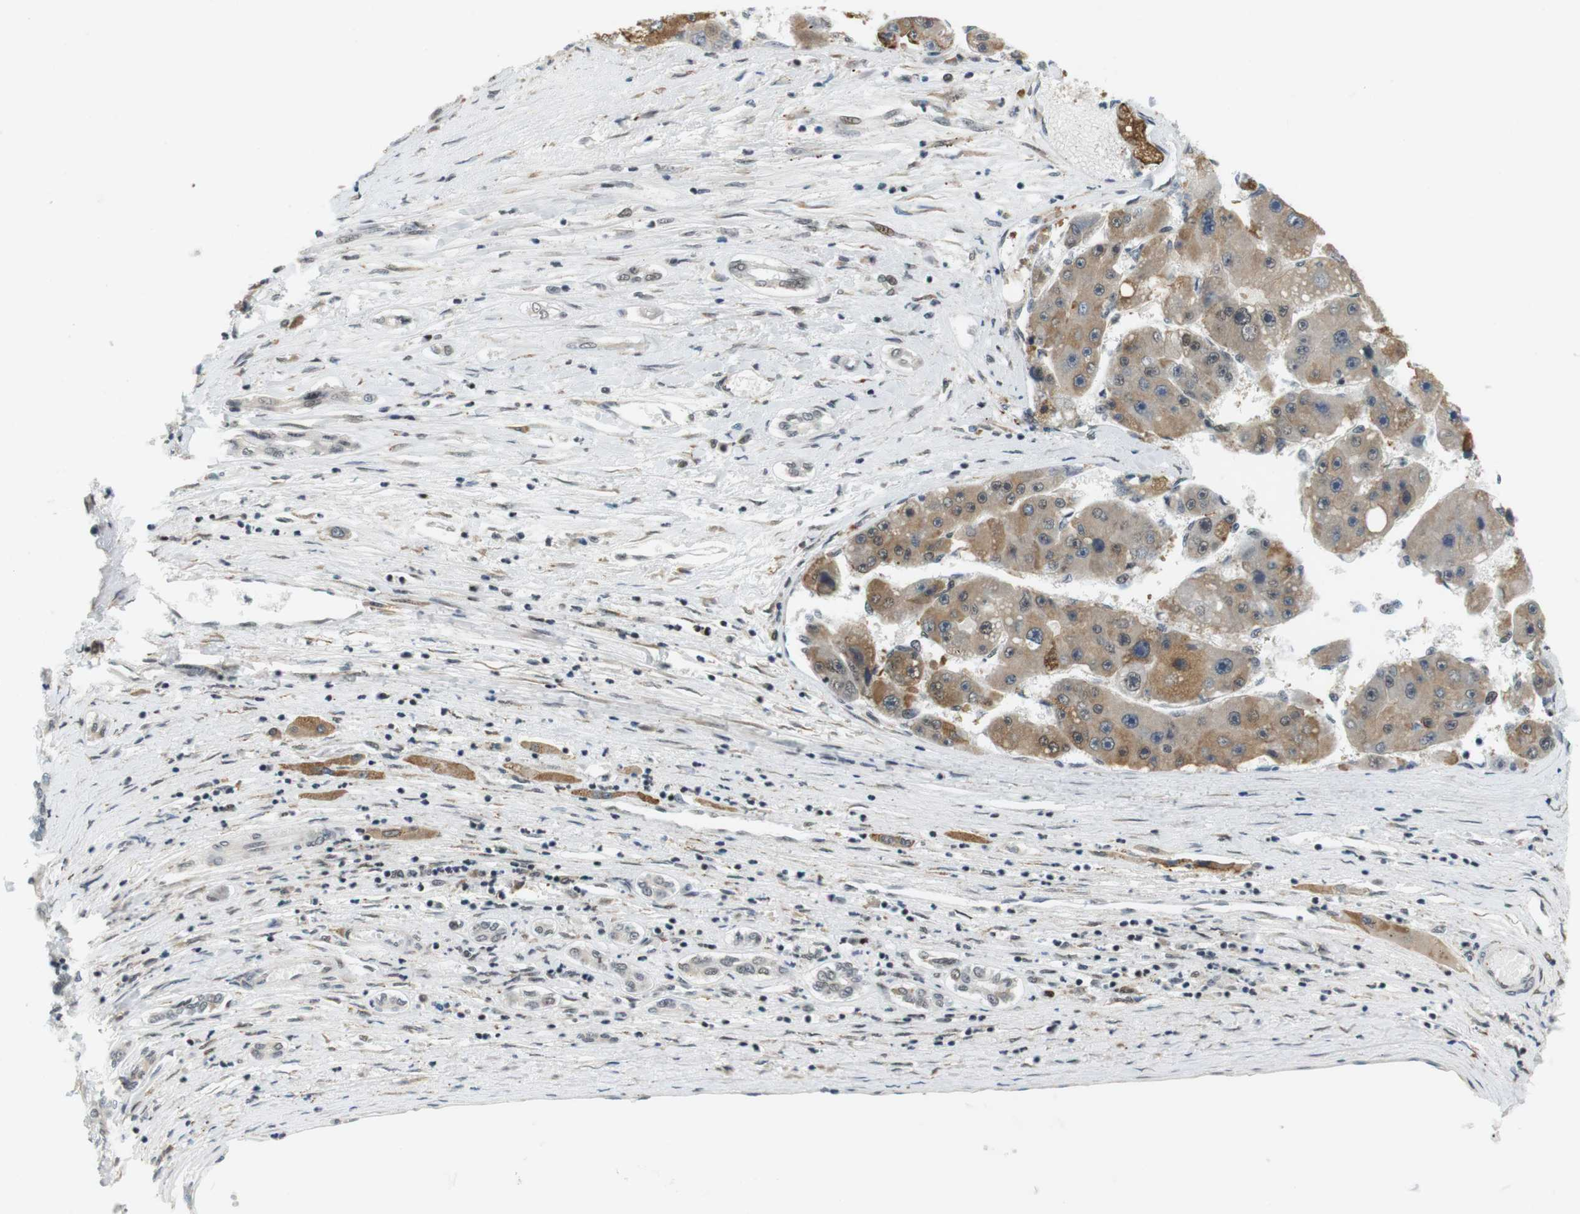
{"staining": {"intensity": "moderate", "quantity": ">75%", "location": "cytoplasmic/membranous"}, "tissue": "liver cancer", "cell_type": "Tumor cells", "image_type": "cancer", "snomed": [{"axis": "morphology", "description": "Carcinoma, Hepatocellular, NOS"}, {"axis": "topography", "description": "Liver"}], "caption": "High-magnification brightfield microscopy of liver cancer (hepatocellular carcinoma) stained with DAB (3,3'-diaminobenzidine) (brown) and counterstained with hematoxylin (blue). tumor cells exhibit moderate cytoplasmic/membranous staining is identified in about>75% of cells.", "gene": "RNF38", "patient": {"sex": "female", "age": 61}}